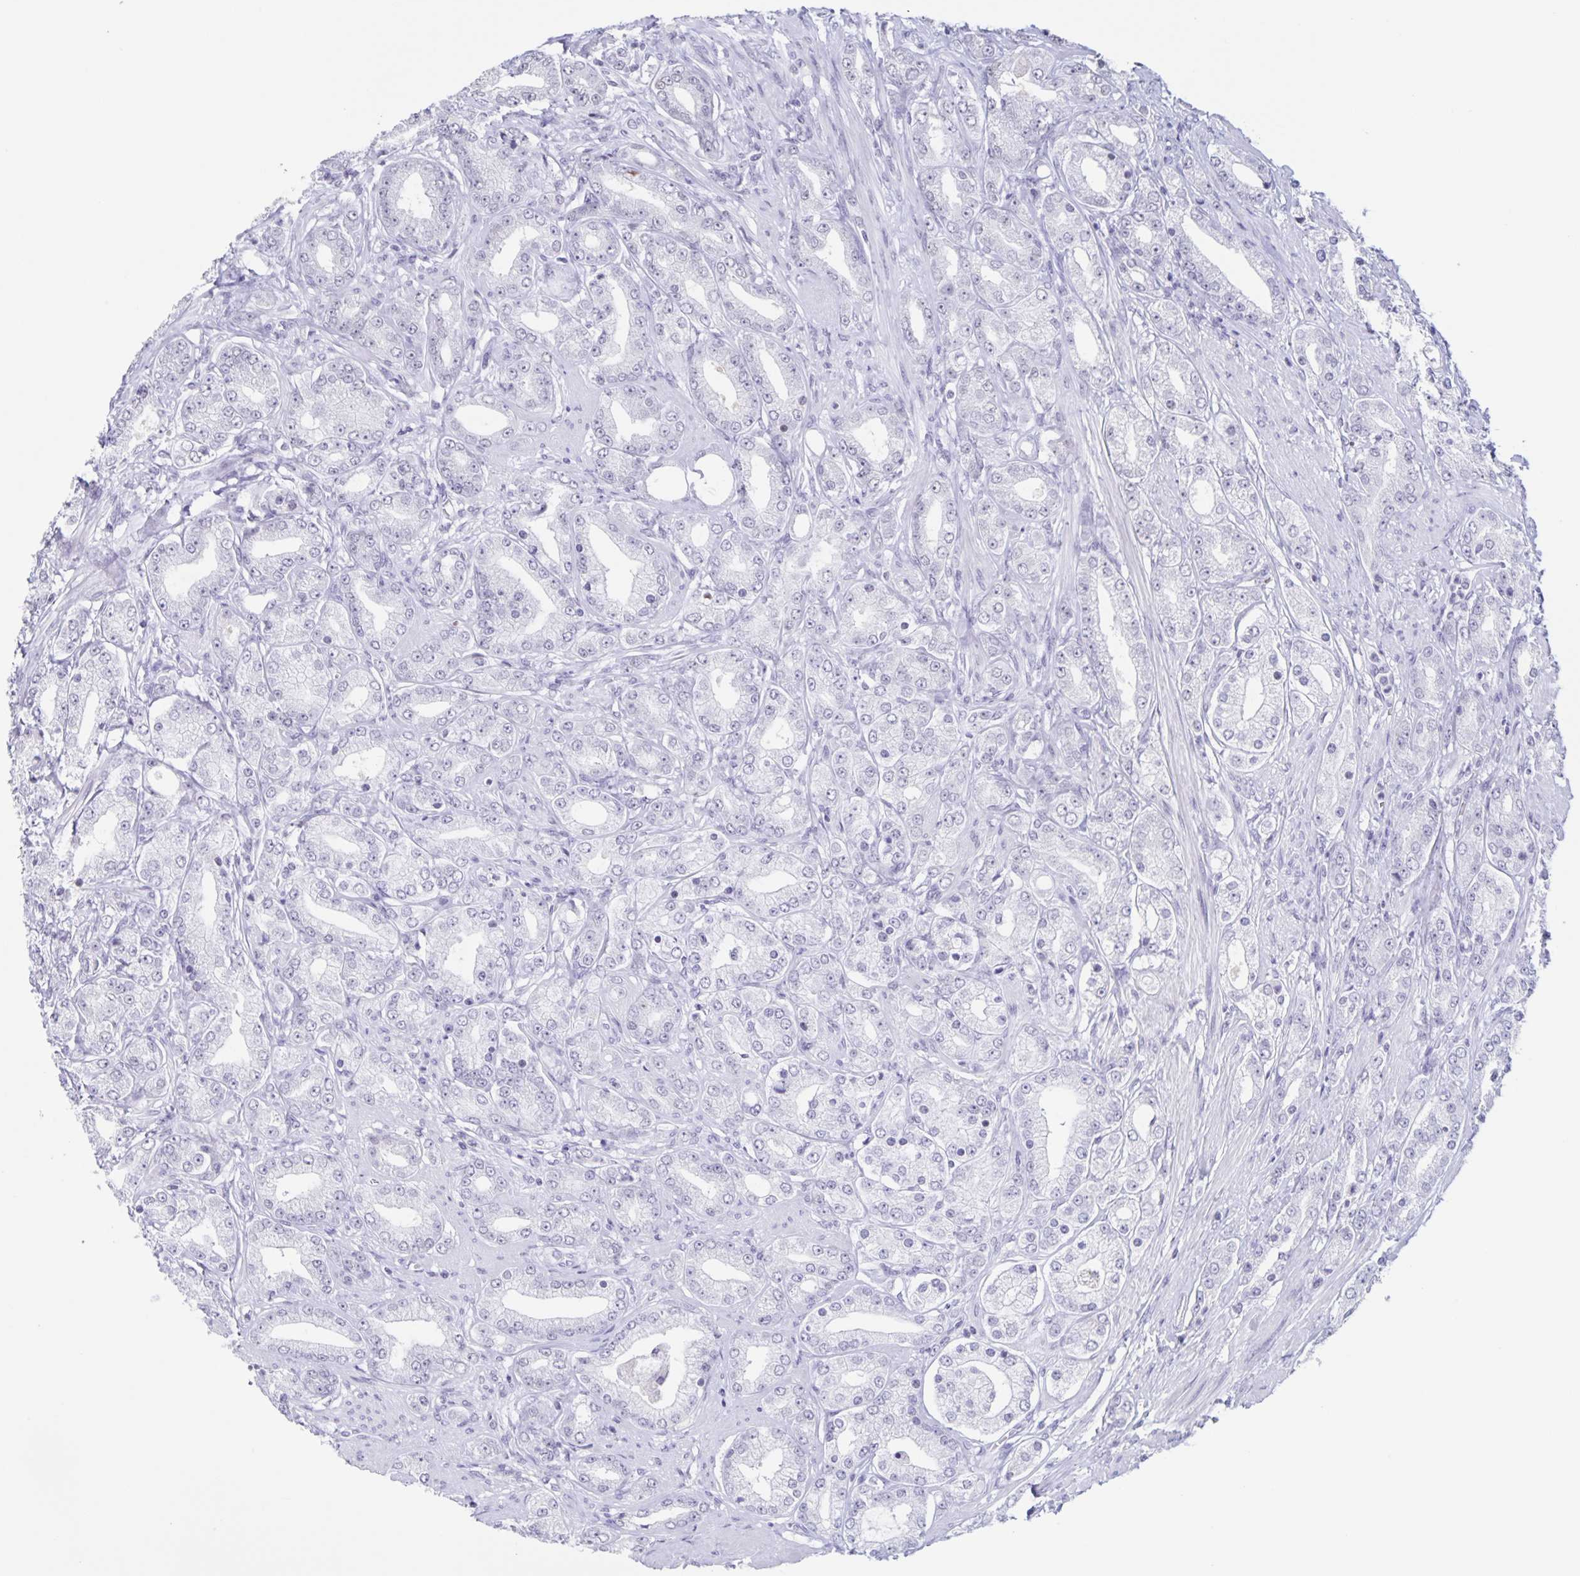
{"staining": {"intensity": "negative", "quantity": "none", "location": "none"}, "tissue": "prostate cancer", "cell_type": "Tumor cells", "image_type": "cancer", "snomed": [{"axis": "morphology", "description": "Adenocarcinoma, High grade"}, {"axis": "topography", "description": "Prostate"}], "caption": "An immunohistochemistry (IHC) photomicrograph of prostate cancer is shown. There is no staining in tumor cells of prostate cancer.", "gene": "LCE6A", "patient": {"sex": "male", "age": 67}}